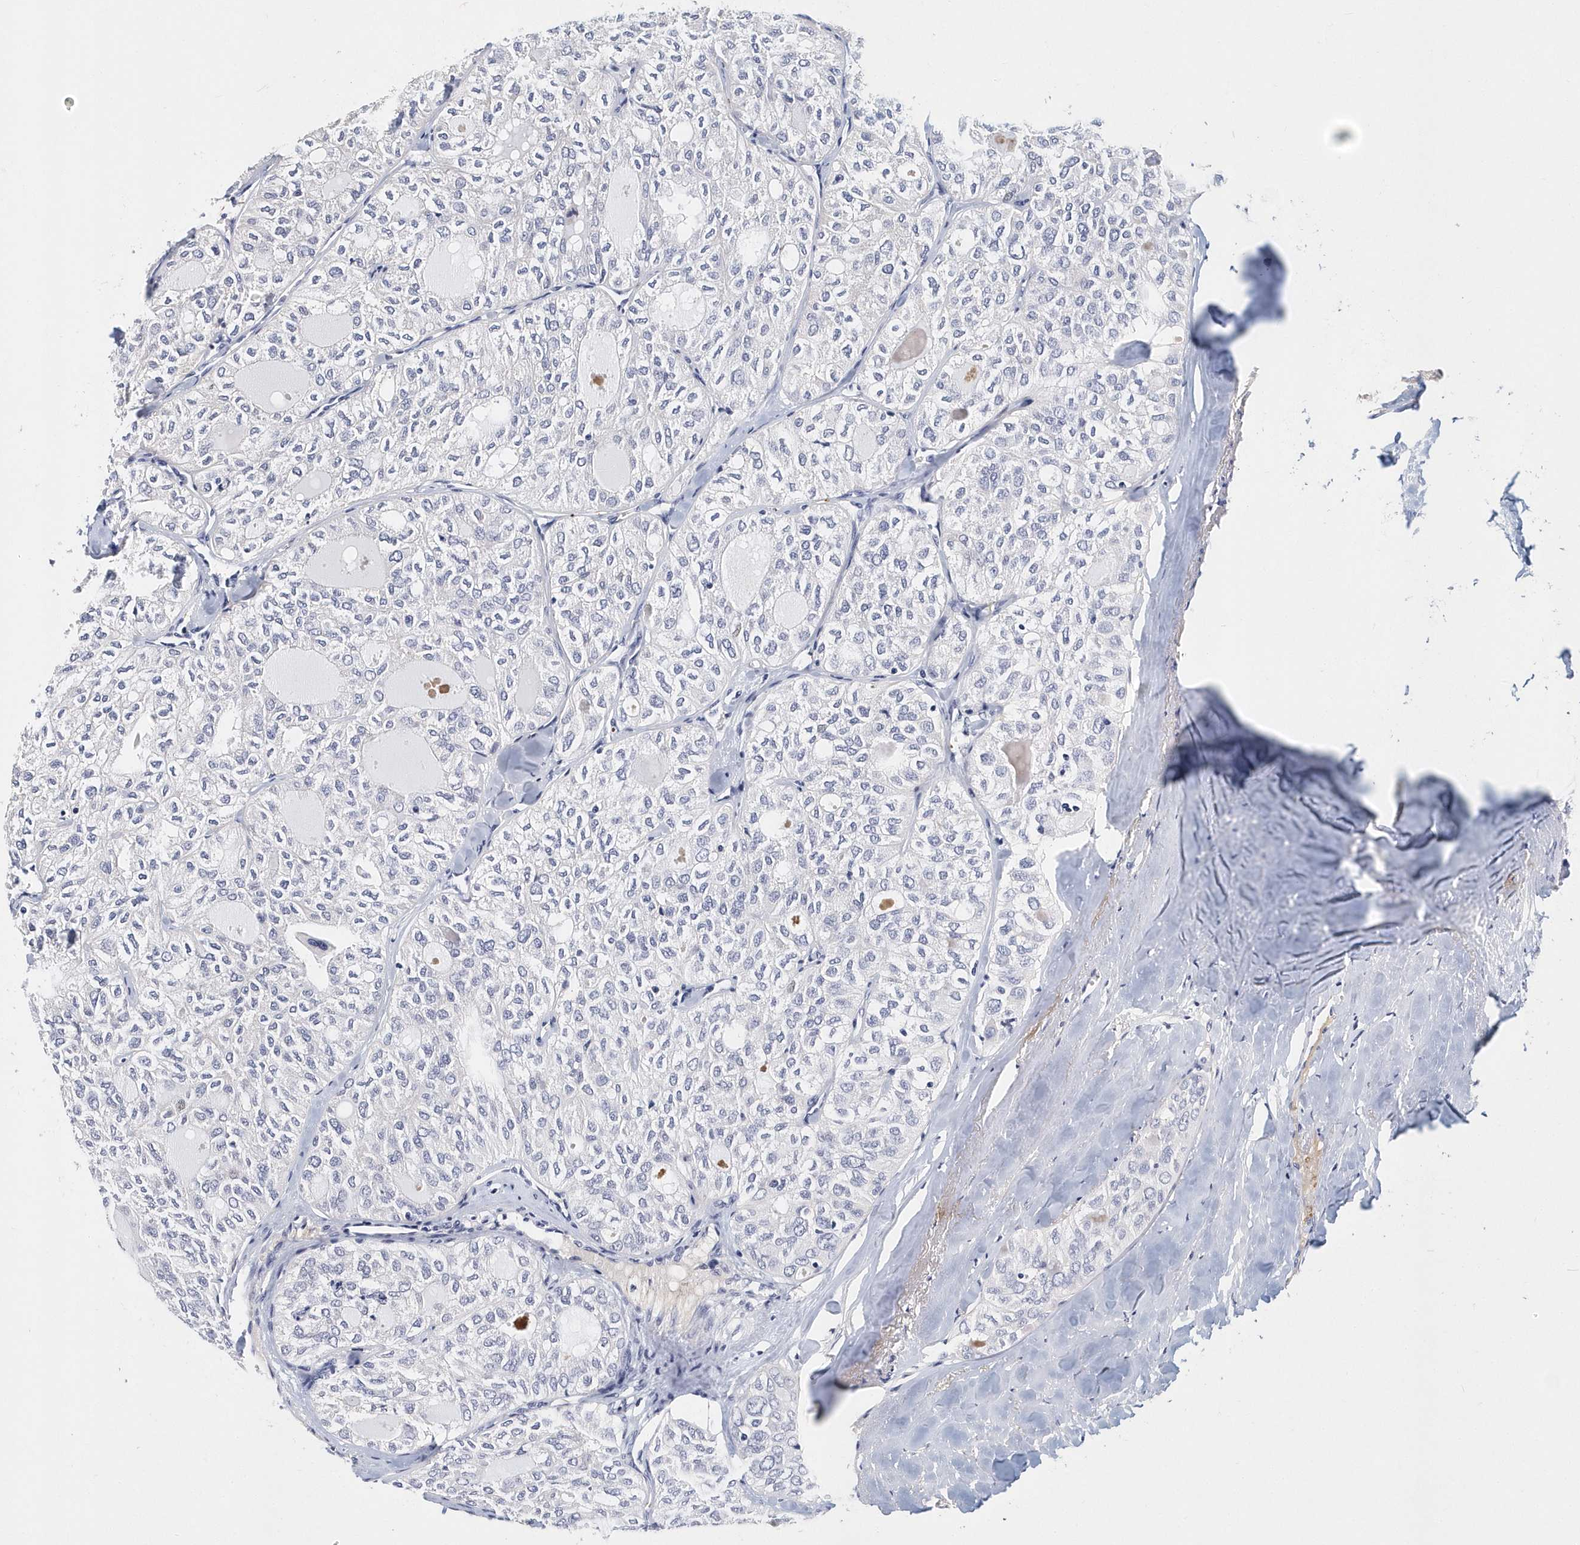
{"staining": {"intensity": "negative", "quantity": "none", "location": "none"}, "tissue": "thyroid cancer", "cell_type": "Tumor cells", "image_type": "cancer", "snomed": [{"axis": "morphology", "description": "Follicular adenoma carcinoma, NOS"}, {"axis": "topography", "description": "Thyroid gland"}], "caption": "Immunohistochemical staining of human thyroid follicular adenoma carcinoma exhibits no significant positivity in tumor cells.", "gene": "ITGA2B", "patient": {"sex": "male", "age": 75}}